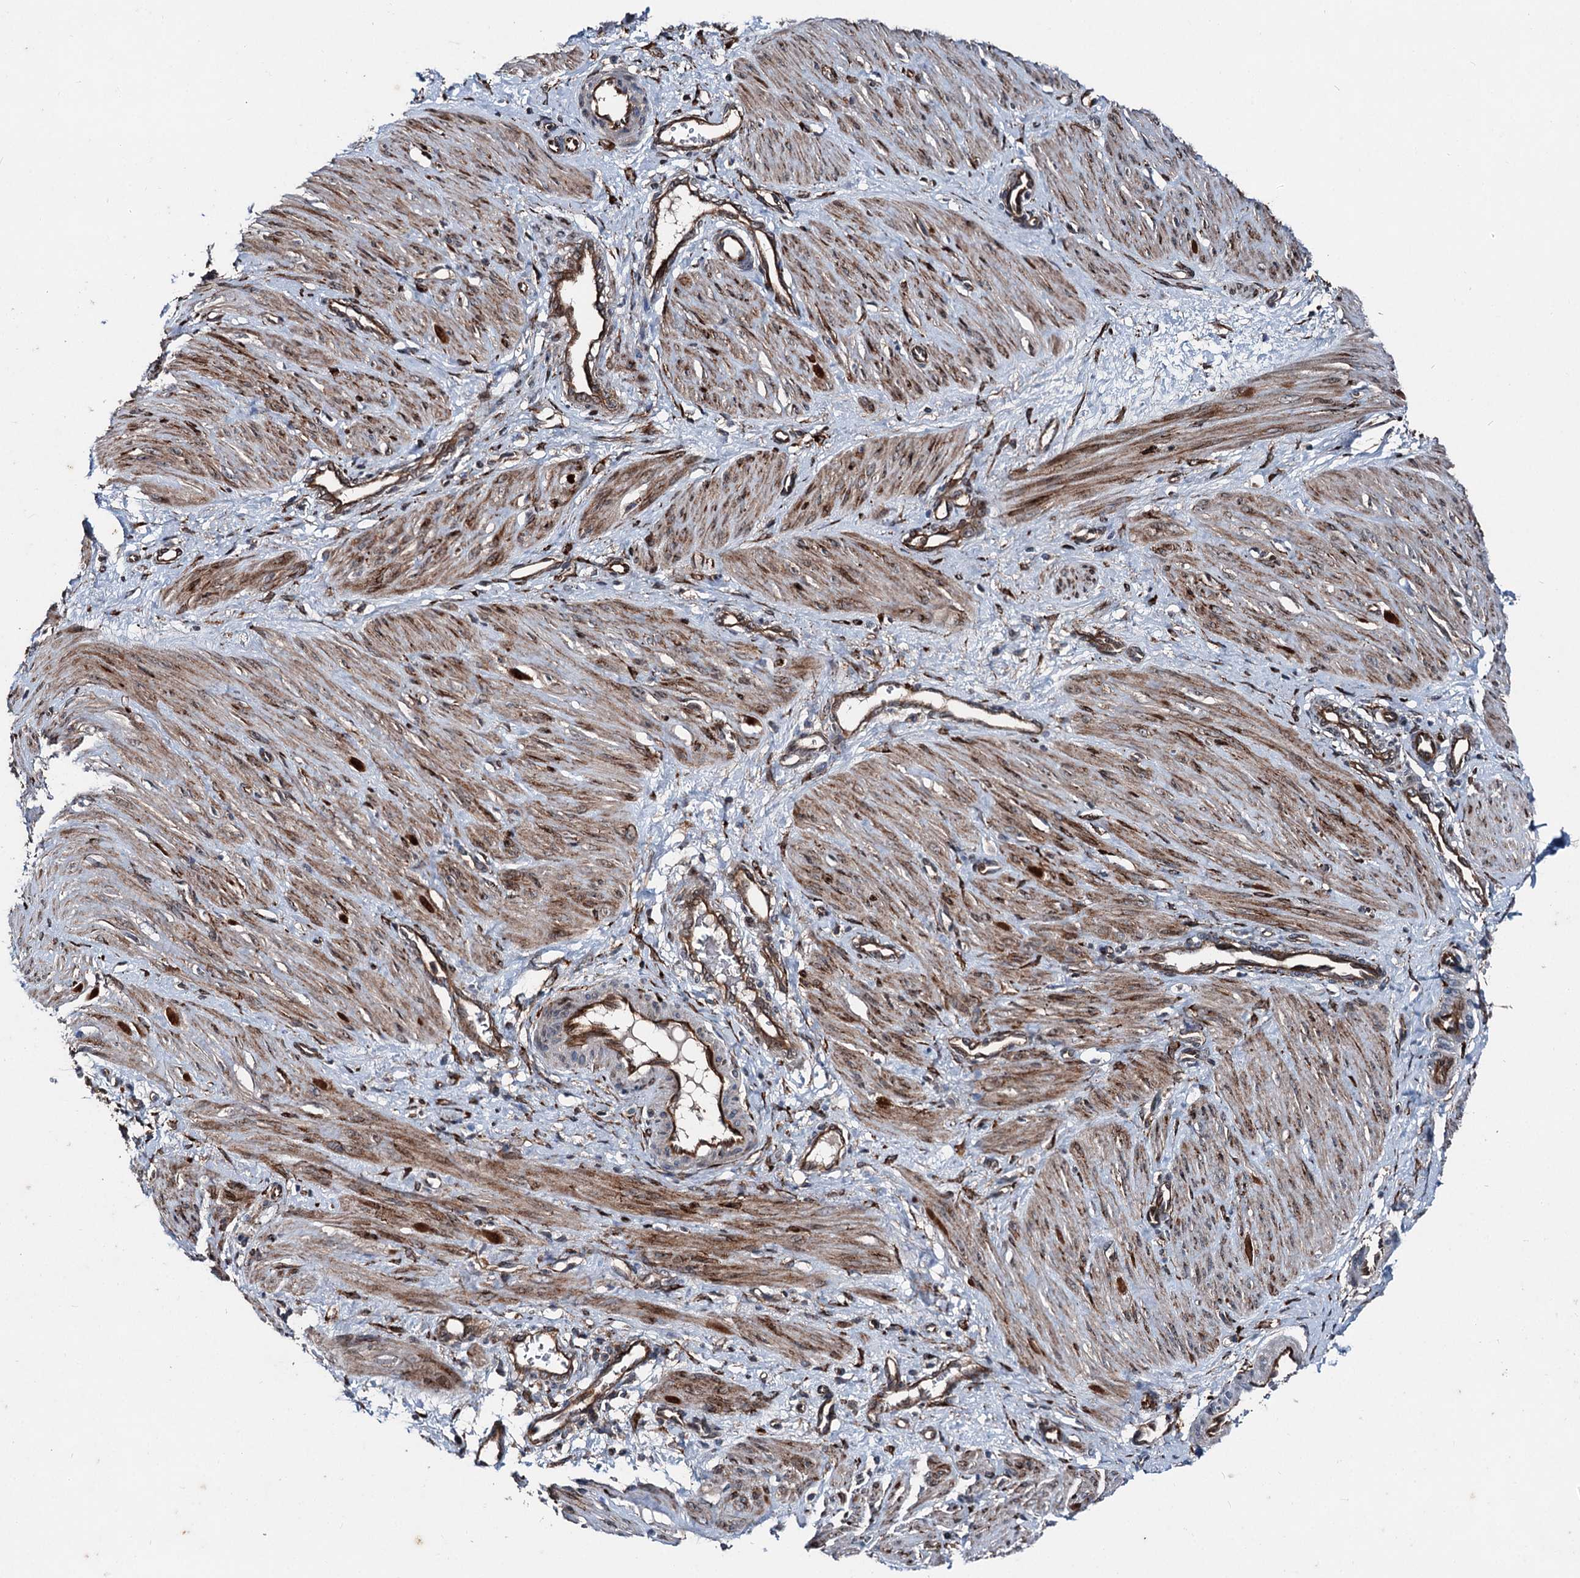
{"staining": {"intensity": "strong", "quantity": ">75%", "location": "cytoplasmic/membranous"}, "tissue": "smooth muscle", "cell_type": "Smooth muscle cells", "image_type": "normal", "snomed": [{"axis": "morphology", "description": "Normal tissue, NOS"}, {"axis": "topography", "description": "Endometrium"}], "caption": "A high amount of strong cytoplasmic/membranous staining is identified in about >75% of smooth muscle cells in normal smooth muscle. Immunohistochemistry (ihc) stains the protein of interest in brown and the nuclei are stained blue.", "gene": "DDIAS", "patient": {"sex": "female", "age": 33}}